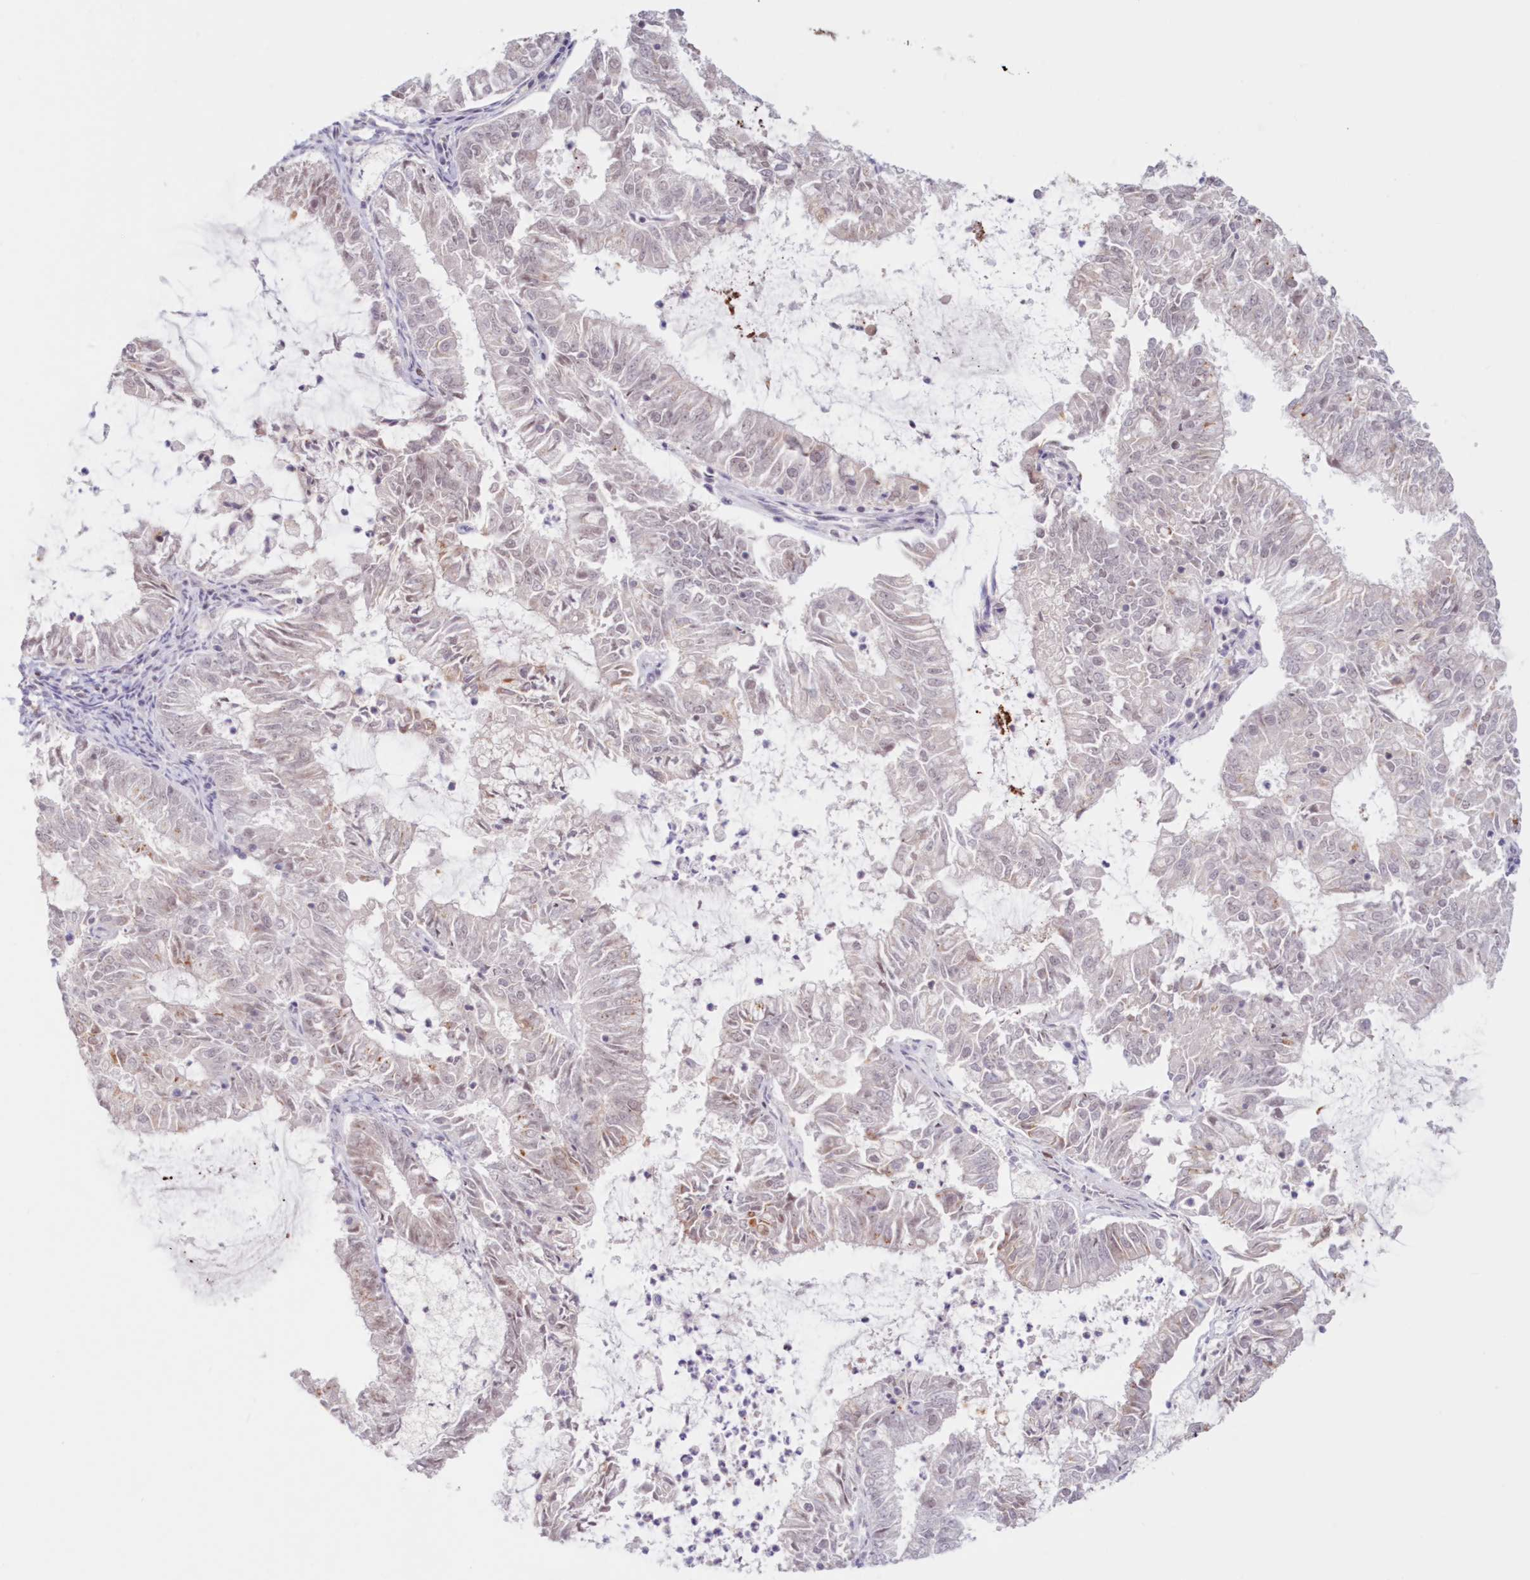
{"staining": {"intensity": "negative", "quantity": "none", "location": "none"}, "tissue": "endometrial cancer", "cell_type": "Tumor cells", "image_type": "cancer", "snomed": [{"axis": "morphology", "description": "Adenocarcinoma, NOS"}, {"axis": "topography", "description": "Endometrium"}], "caption": "This is a histopathology image of immunohistochemistry (IHC) staining of endometrial cancer (adenocarcinoma), which shows no positivity in tumor cells. Nuclei are stained in blue.", "gene": "POLR2B", "patient": {"sex": "female", "age": 57}}